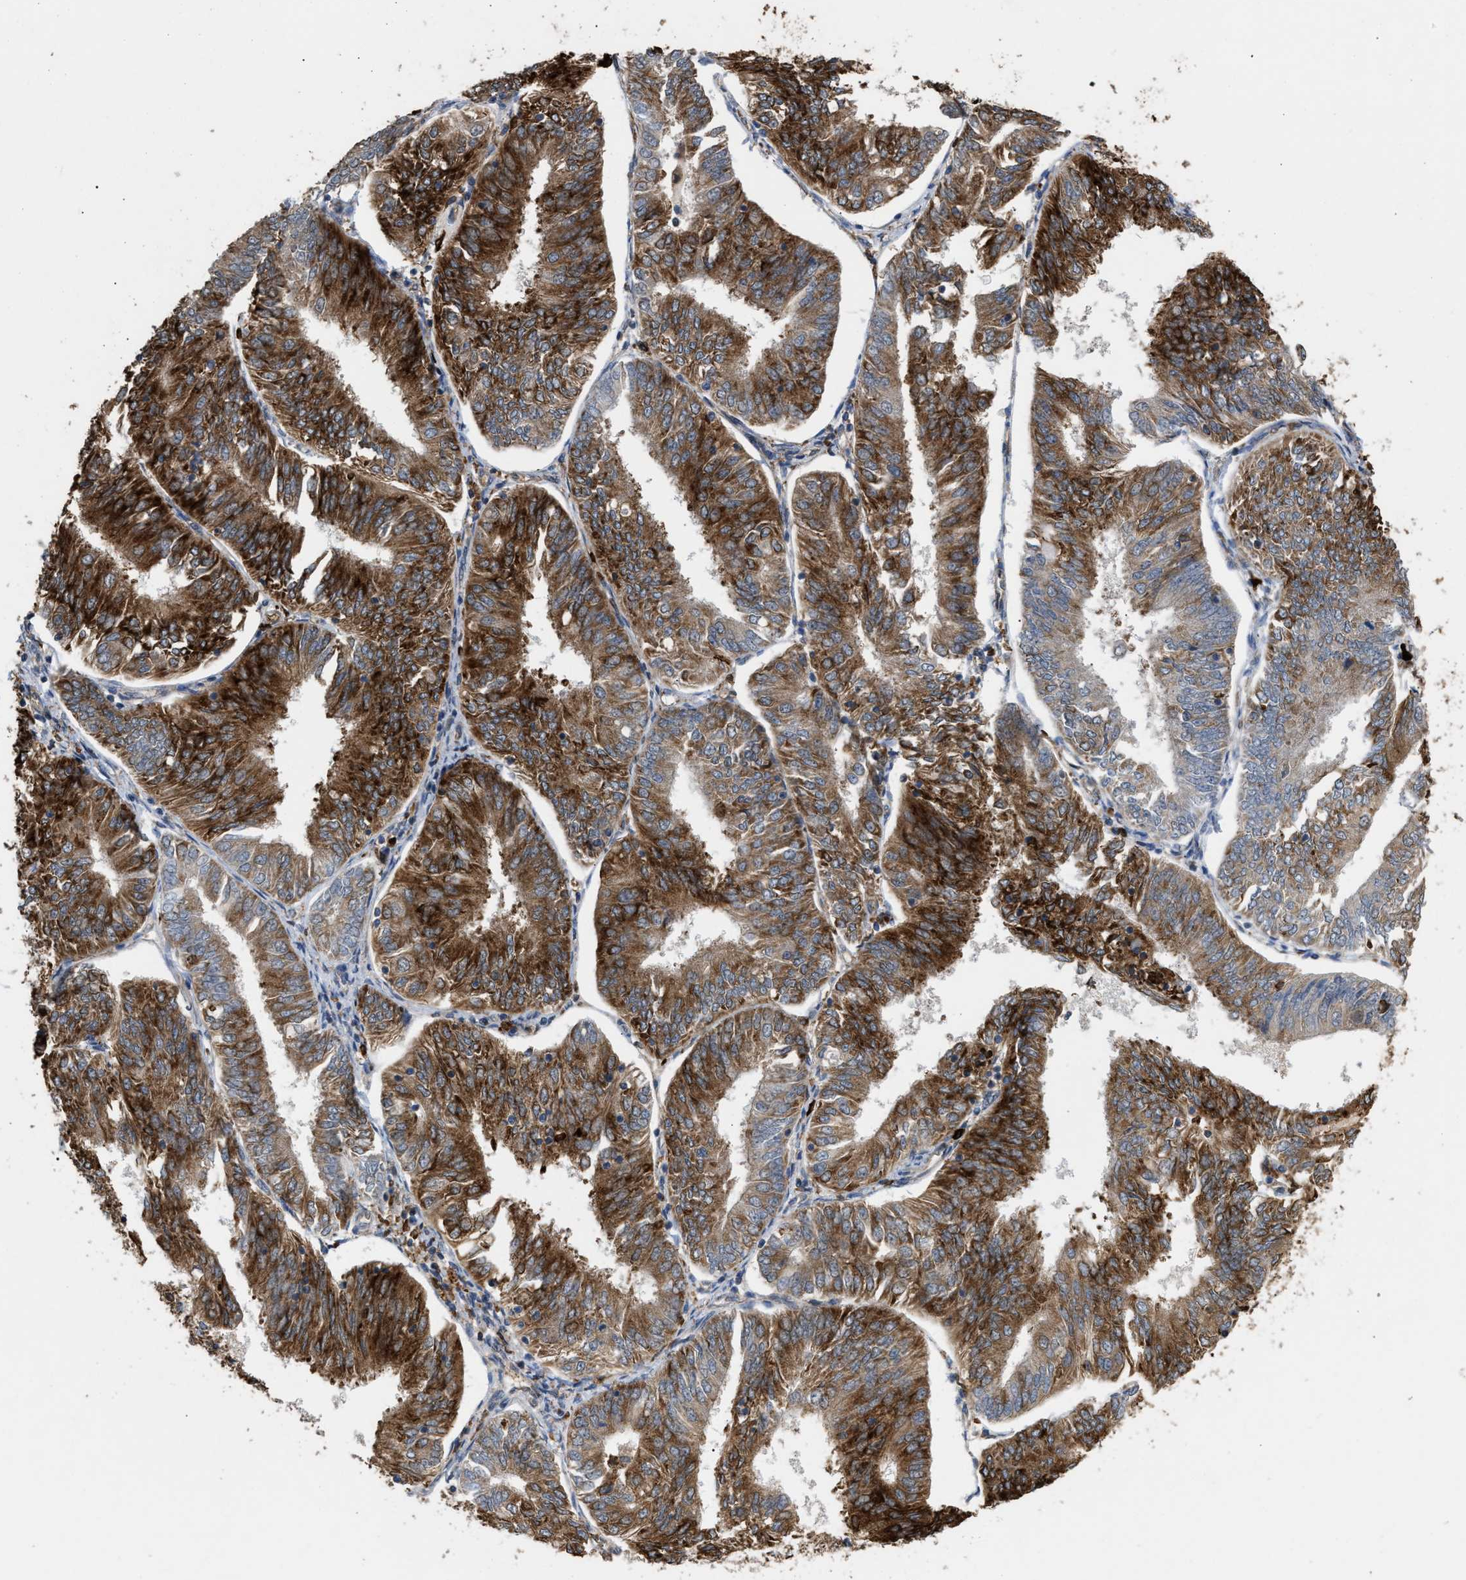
{"staining": {"intensity": "strong", "quantity": ">75%", "location": "cytoplasmic/membranous"}, "tissue": "endometrial cancer", "cell_type": "Tumor cells", "image_type": "cancer", "snomed": [{"axis": "morphology", "description": "Adenocarcinoma, NOS"}, {"axis": "topography", "description": "Endometrium"}], "caption": "Protein staining reveals strong cytoplasmic/membranous expression in approximately >75% of tumor cells in endometrial adenocarcinoma. (DAB (3,3'-diaminobenzidine) = brown stain, brightfield microscopy at high magnification).", "gene": "GCC1", "patient": {"sex": "female", "age": 58}}